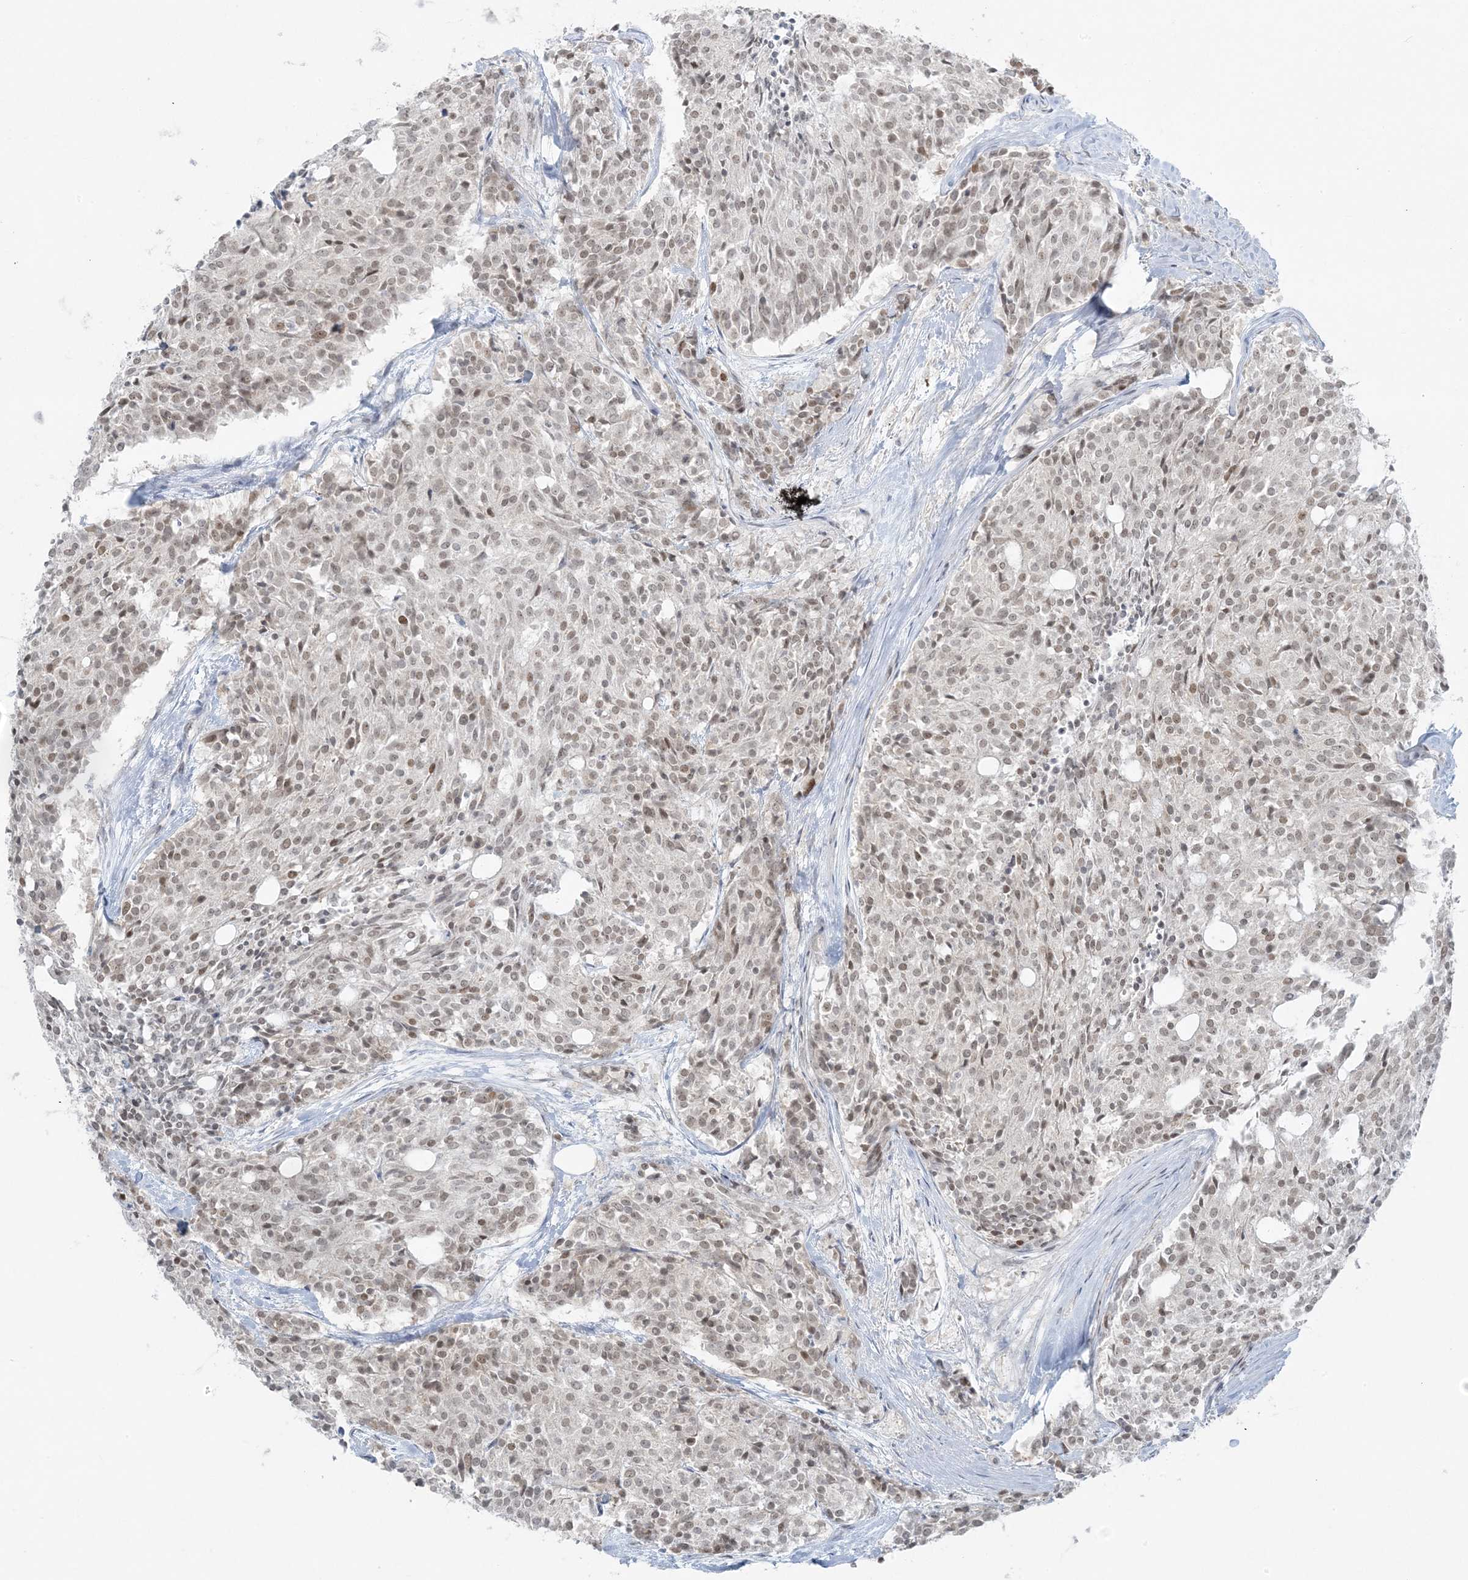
{"staining": {"intensity": "moderate", "quantity": ">75%", "location": "nuclear"}, "tissue": "carcinoid", "cell_type": "Tumor cells", "image_type": "cancer", "snomed": [{"axis": "morphology", "description": "Carcinoid, malignant, NOS"}, {"axis": "topography", "description": "Pancreas"}], "caption": "This is a photomicrograph of immunohistochemistry (IHC) staining of carcinoid, which shows moderate staining in the nuclear of tumor cells.", "gene": "ZNF787", "patient": {"sex": "female", "age": 54}}